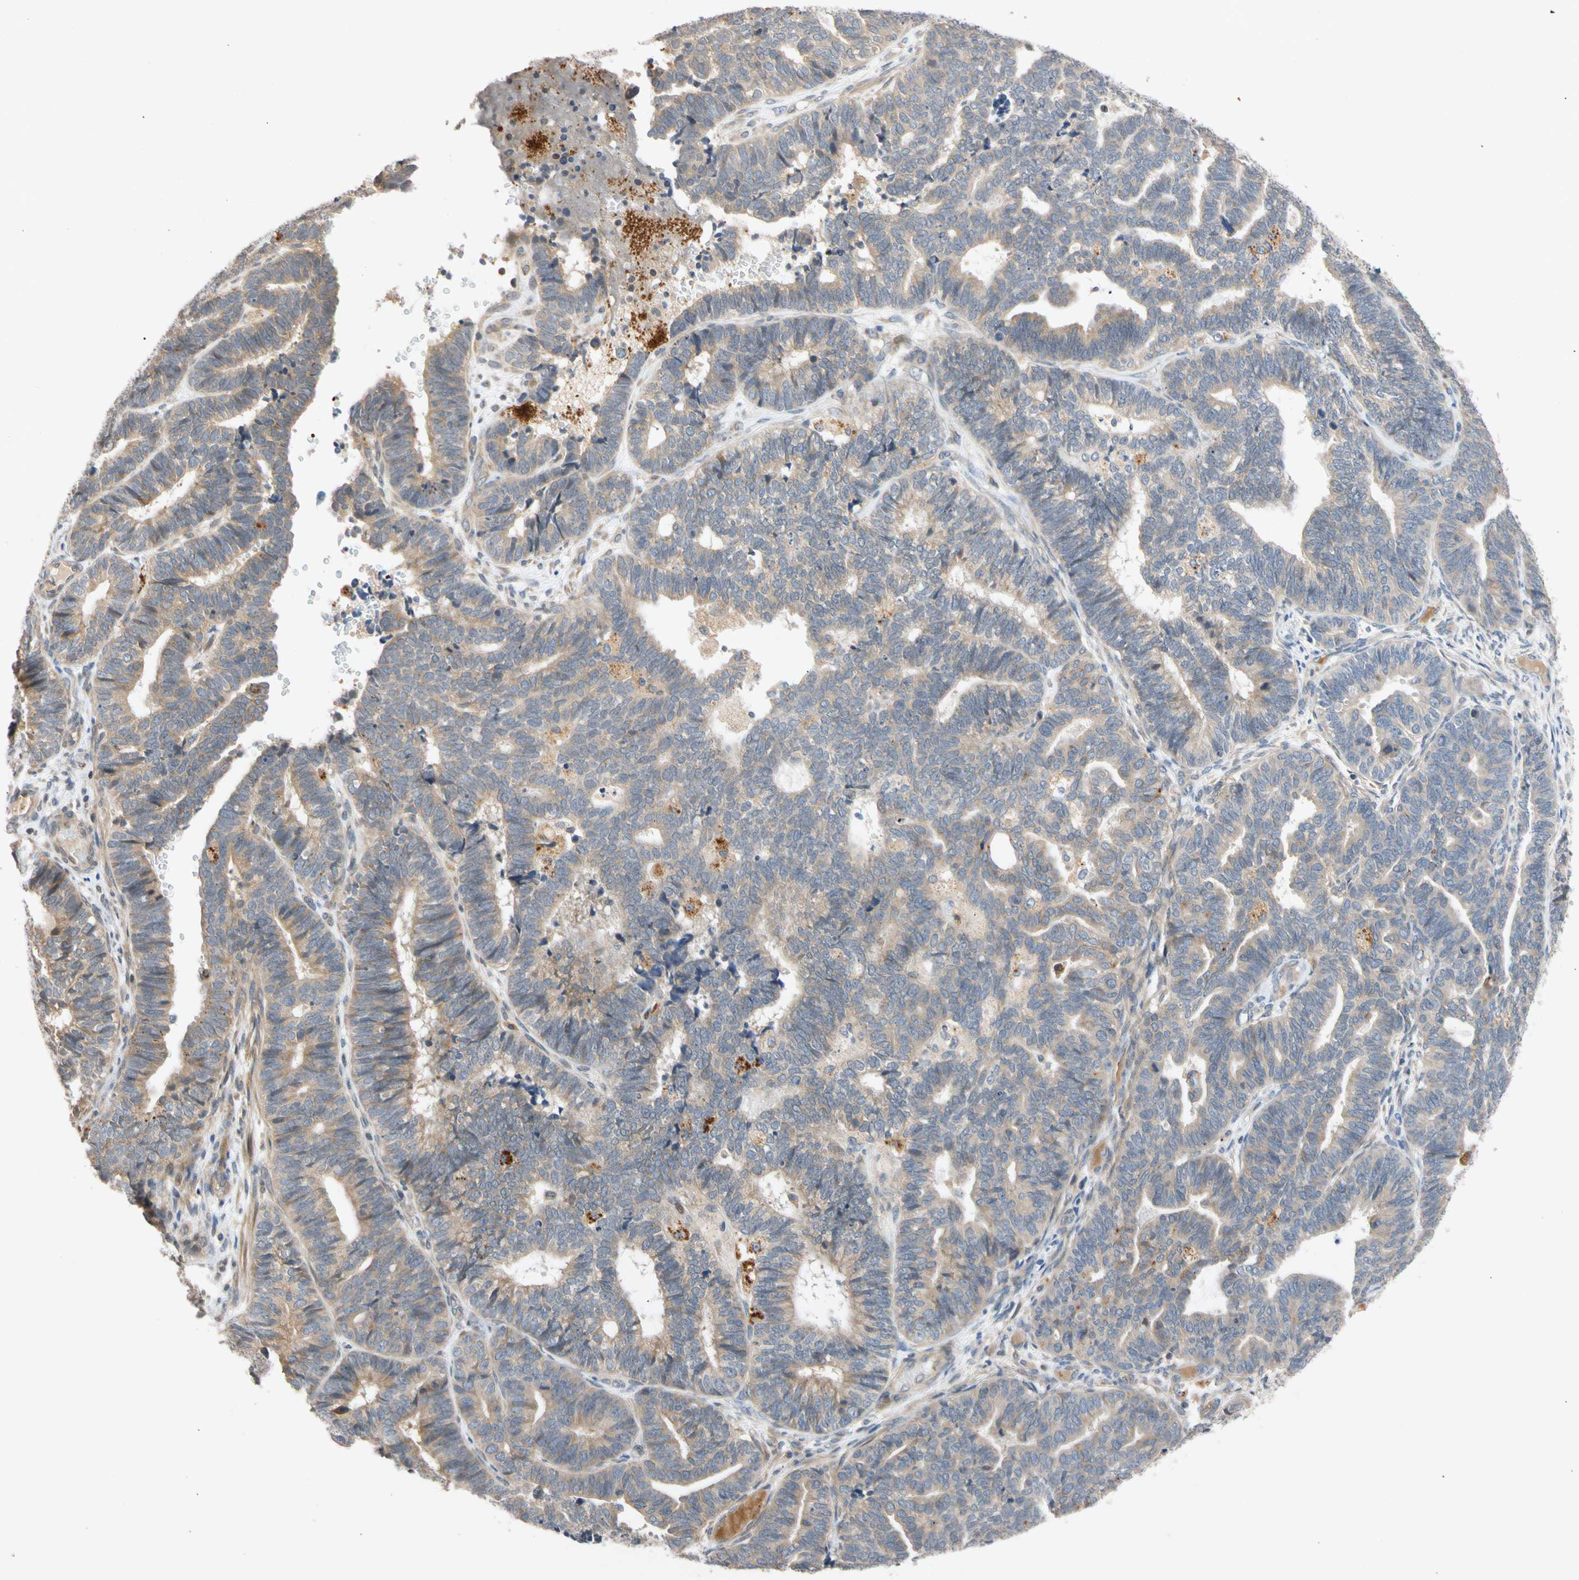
{"staining": {"intensity": "weak", "quantity": ">75%", "location": "cytoplasmic/membranous"}, "tissue": "endometrial cancer", "cell_type": "Tumor cells", "image_type": "cancer", "snomed": [{"axis": "morphology", "description": "Adenocarcinoma, NOS"}, {"axis": "topography", "description": "Endometrium"}], "caption": "There is low levels of weak cytoplasmic/membranous expression in tumor cells of endometrial adenocarcinoma, as demonstrated by immunohistochemical staining (brown color).", "gene": "CNST", "patient": {"sex": "female", "age": 70}}